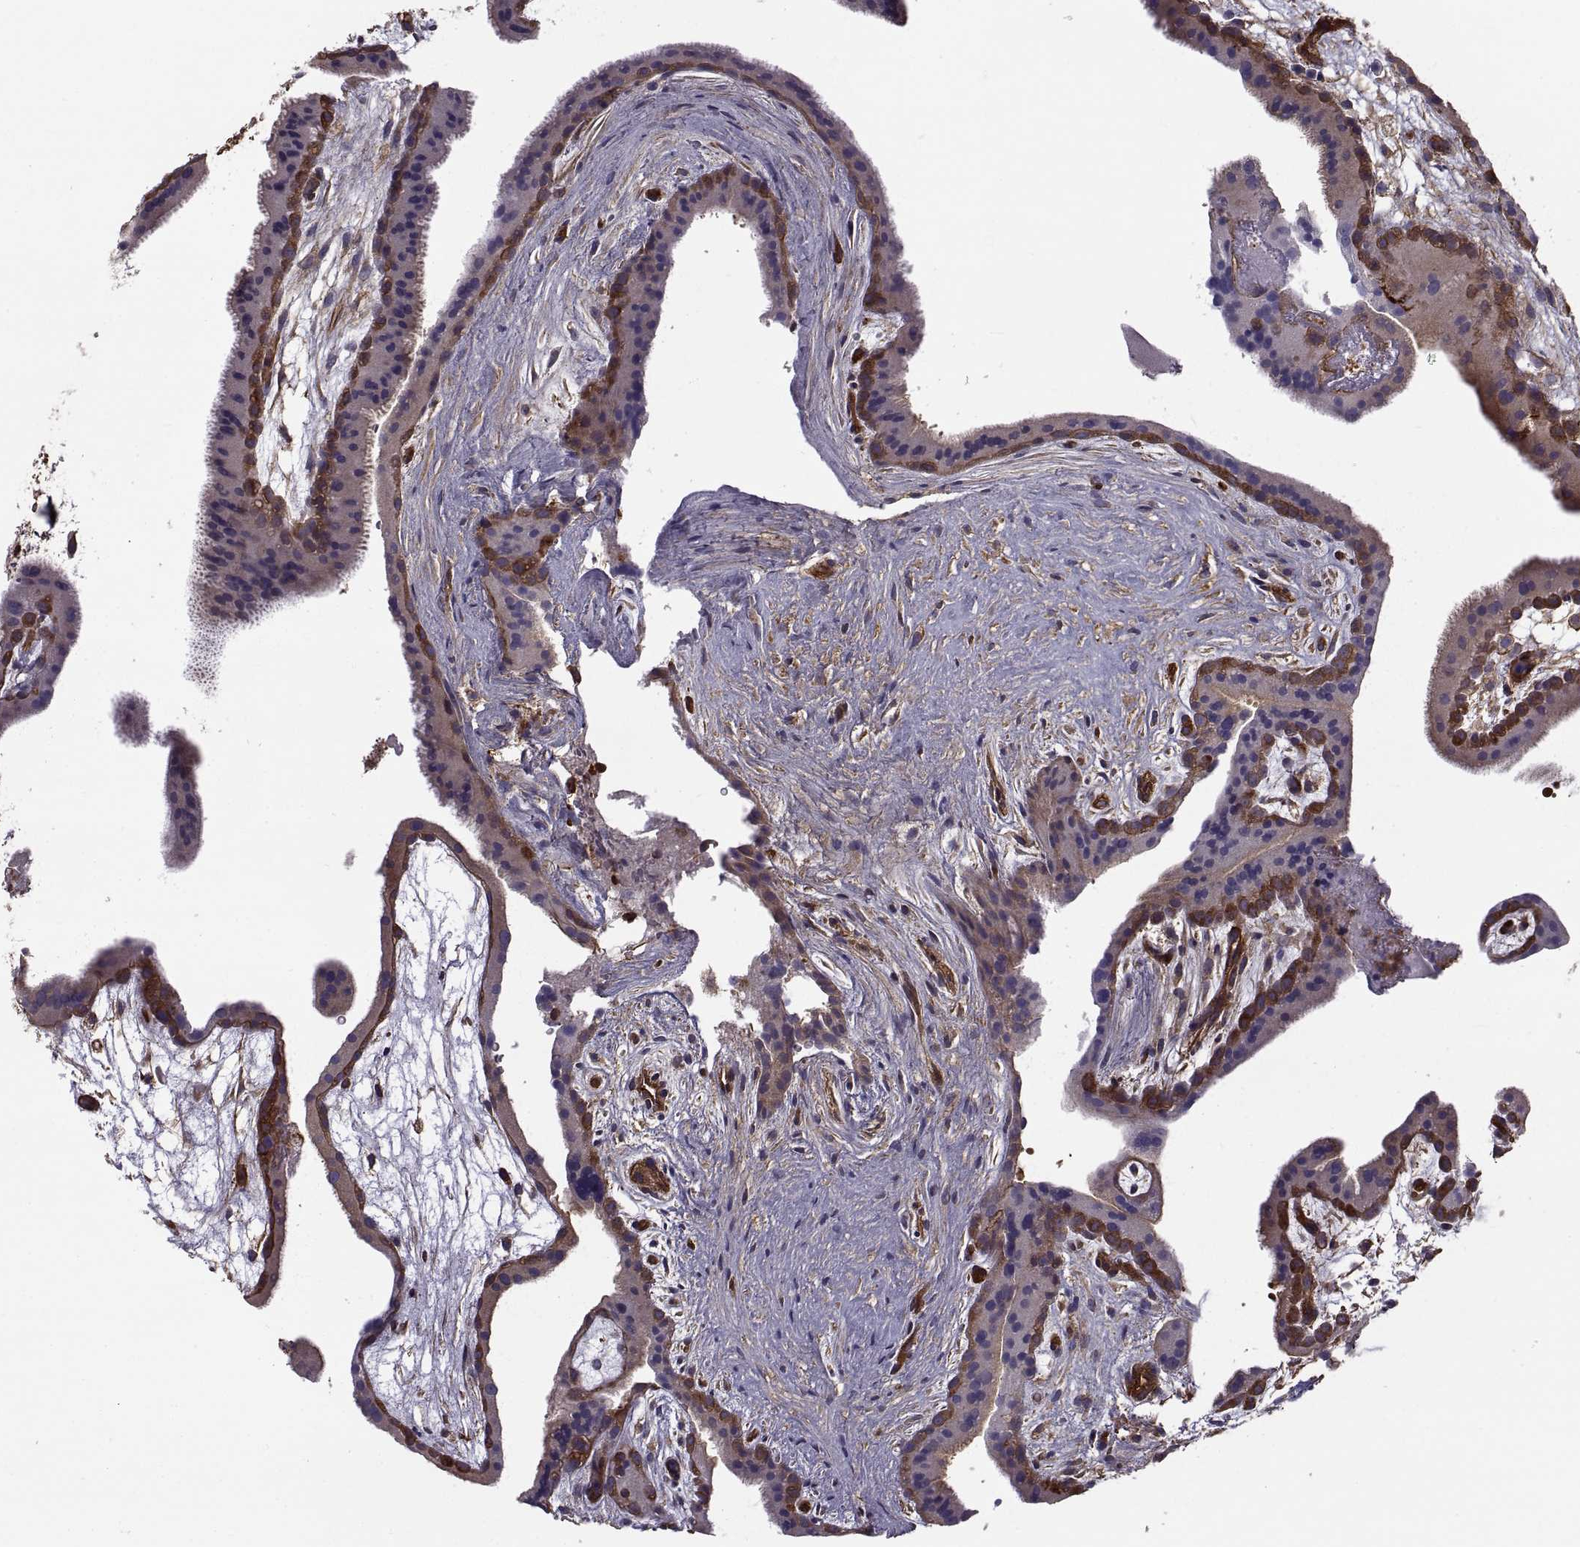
{"staining": {"intensity": "strong", "quantity": ">75%", "location": "cytoplasmic/membranous"}, "tissue": "placenta", "cell_type": "Decidual cells", "image_type": "normal", "snomed": [{"axis": "morphology", "description": "Normal tissue, NOS"}, {"axis": "topography", "description": "Placenta"}], "caption": "IHC staining of normal placenta, which demonstrates high levels of strong cytoplasmic/membranous positivity in about >75% of decidual cells indicating strong cytoplasmic/membranous protein expression. The staining was performed using DAB (brown) for protein detection and nuclei were counterstained in hematoxylin (blue).", "gene": "MYH9", "patient": {"sex": "female", "age": 19}}